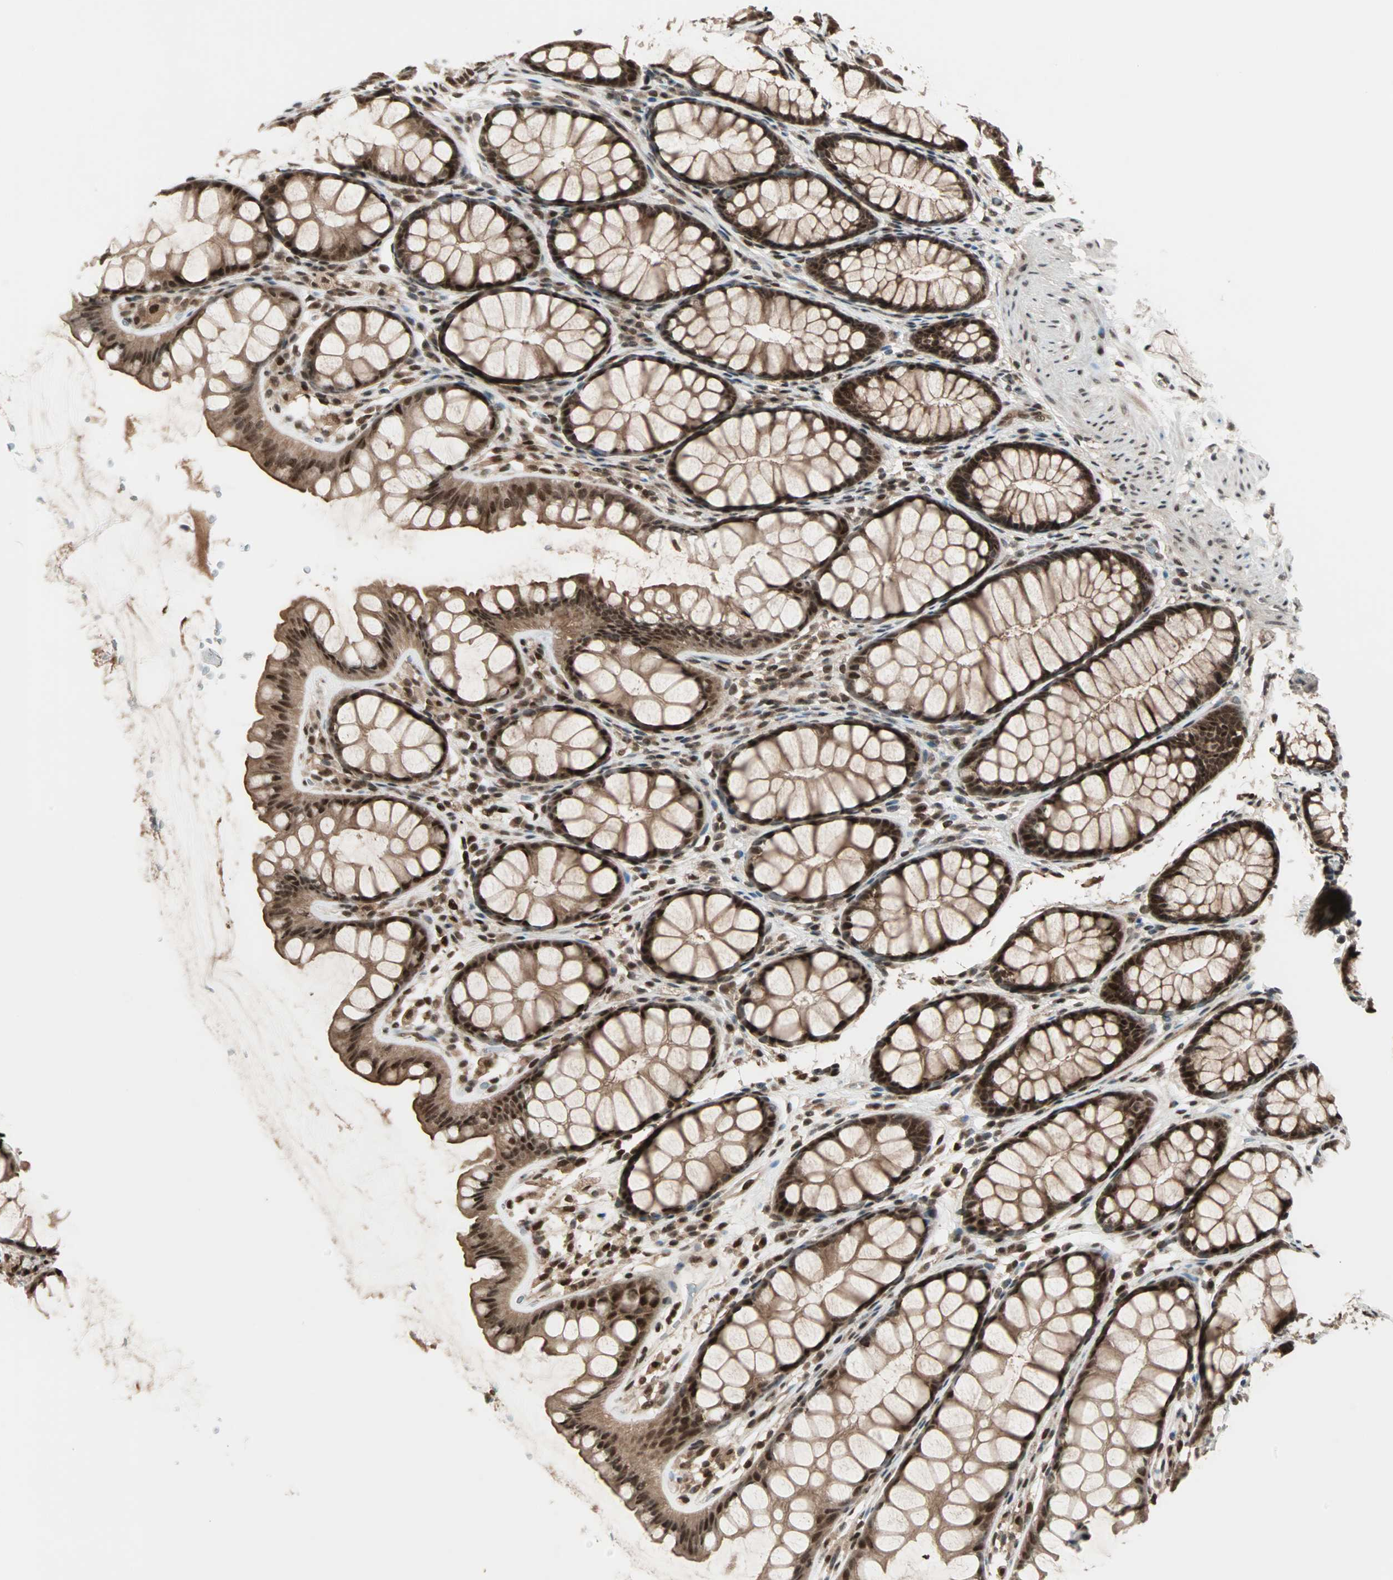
{"staining": {"intensity": "weak", "quantity": ">75%", "location": "cytoplasmic/membranous"}, "tissue": "colon", "cell_type": "Endothelial cells", "image_type": "normal", "snomed": [{"axis": "morphology", "description": "Normal tissue, NOS"}, {"axis": "topography", "description": "Colon"}], "caption": "A low amount of weak cytoplasmic/membranous expression is present in about >75% of endothelial cells in benign colon.", "gene": "ZNF44", "patient": {"sex": "female", "age": 55}}